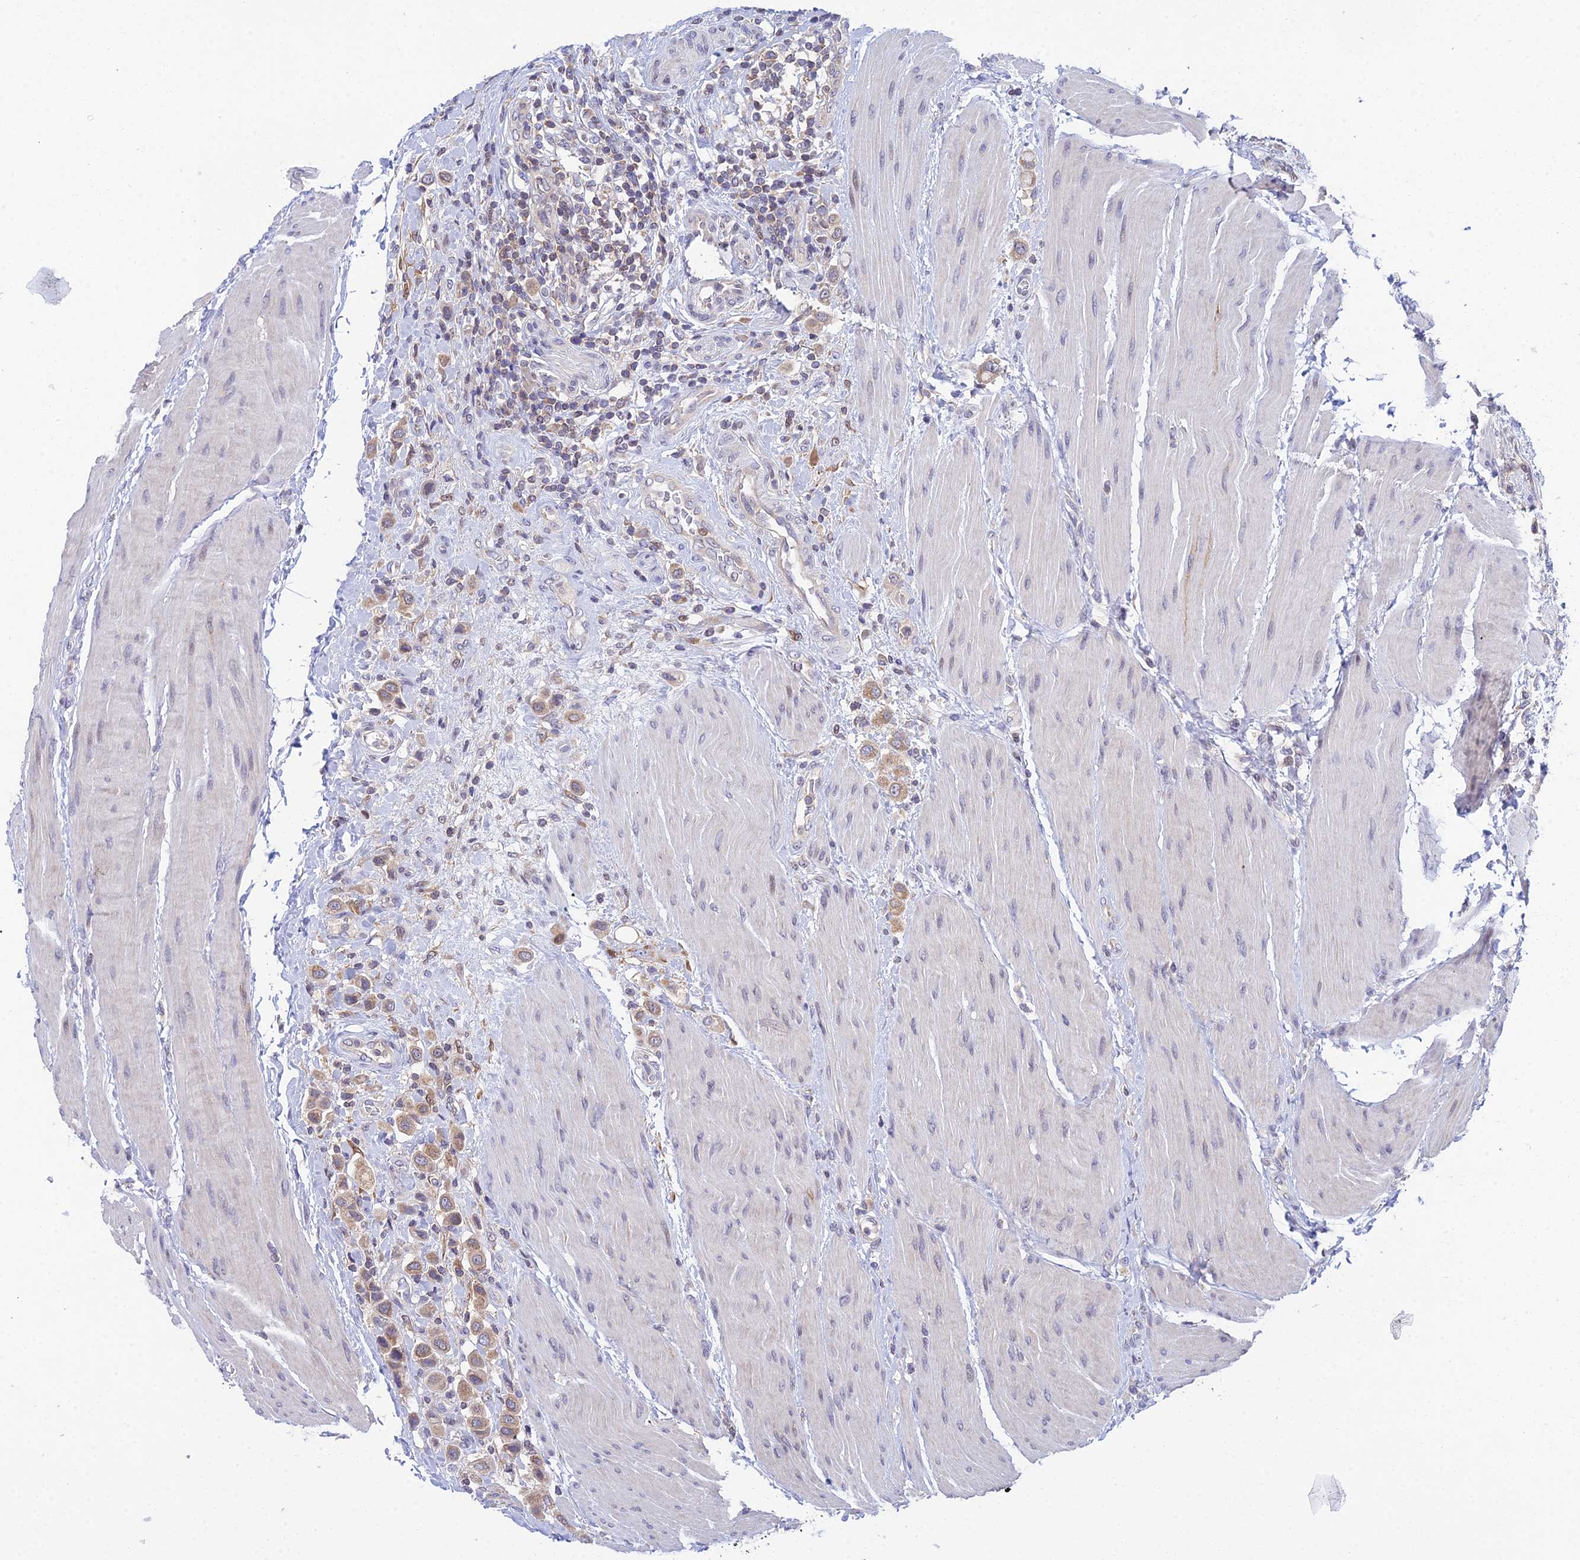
{"staining": {"intensity": "moderate", "quantity": ">75%", "location": "cytoplasmic/membranous"}, "tissue": "urothelial cancer", "cell_type": "Tumor cells", "image_type": "cancer", "snomed": [{"axis": "morphology", "description": "Urothelial carcinoma, High grade"}, {"axis": "topography", "description": "Urinary bladder"}], "caption": "The micrograph demonstrates staining of high-grade urothelial carcinoma, revealing moderate cytoplasmic/membranous protein staining (brown color) within tumor cells.", "gene": "ELOA2", "patient": {"sex": "male", "age": 50}}